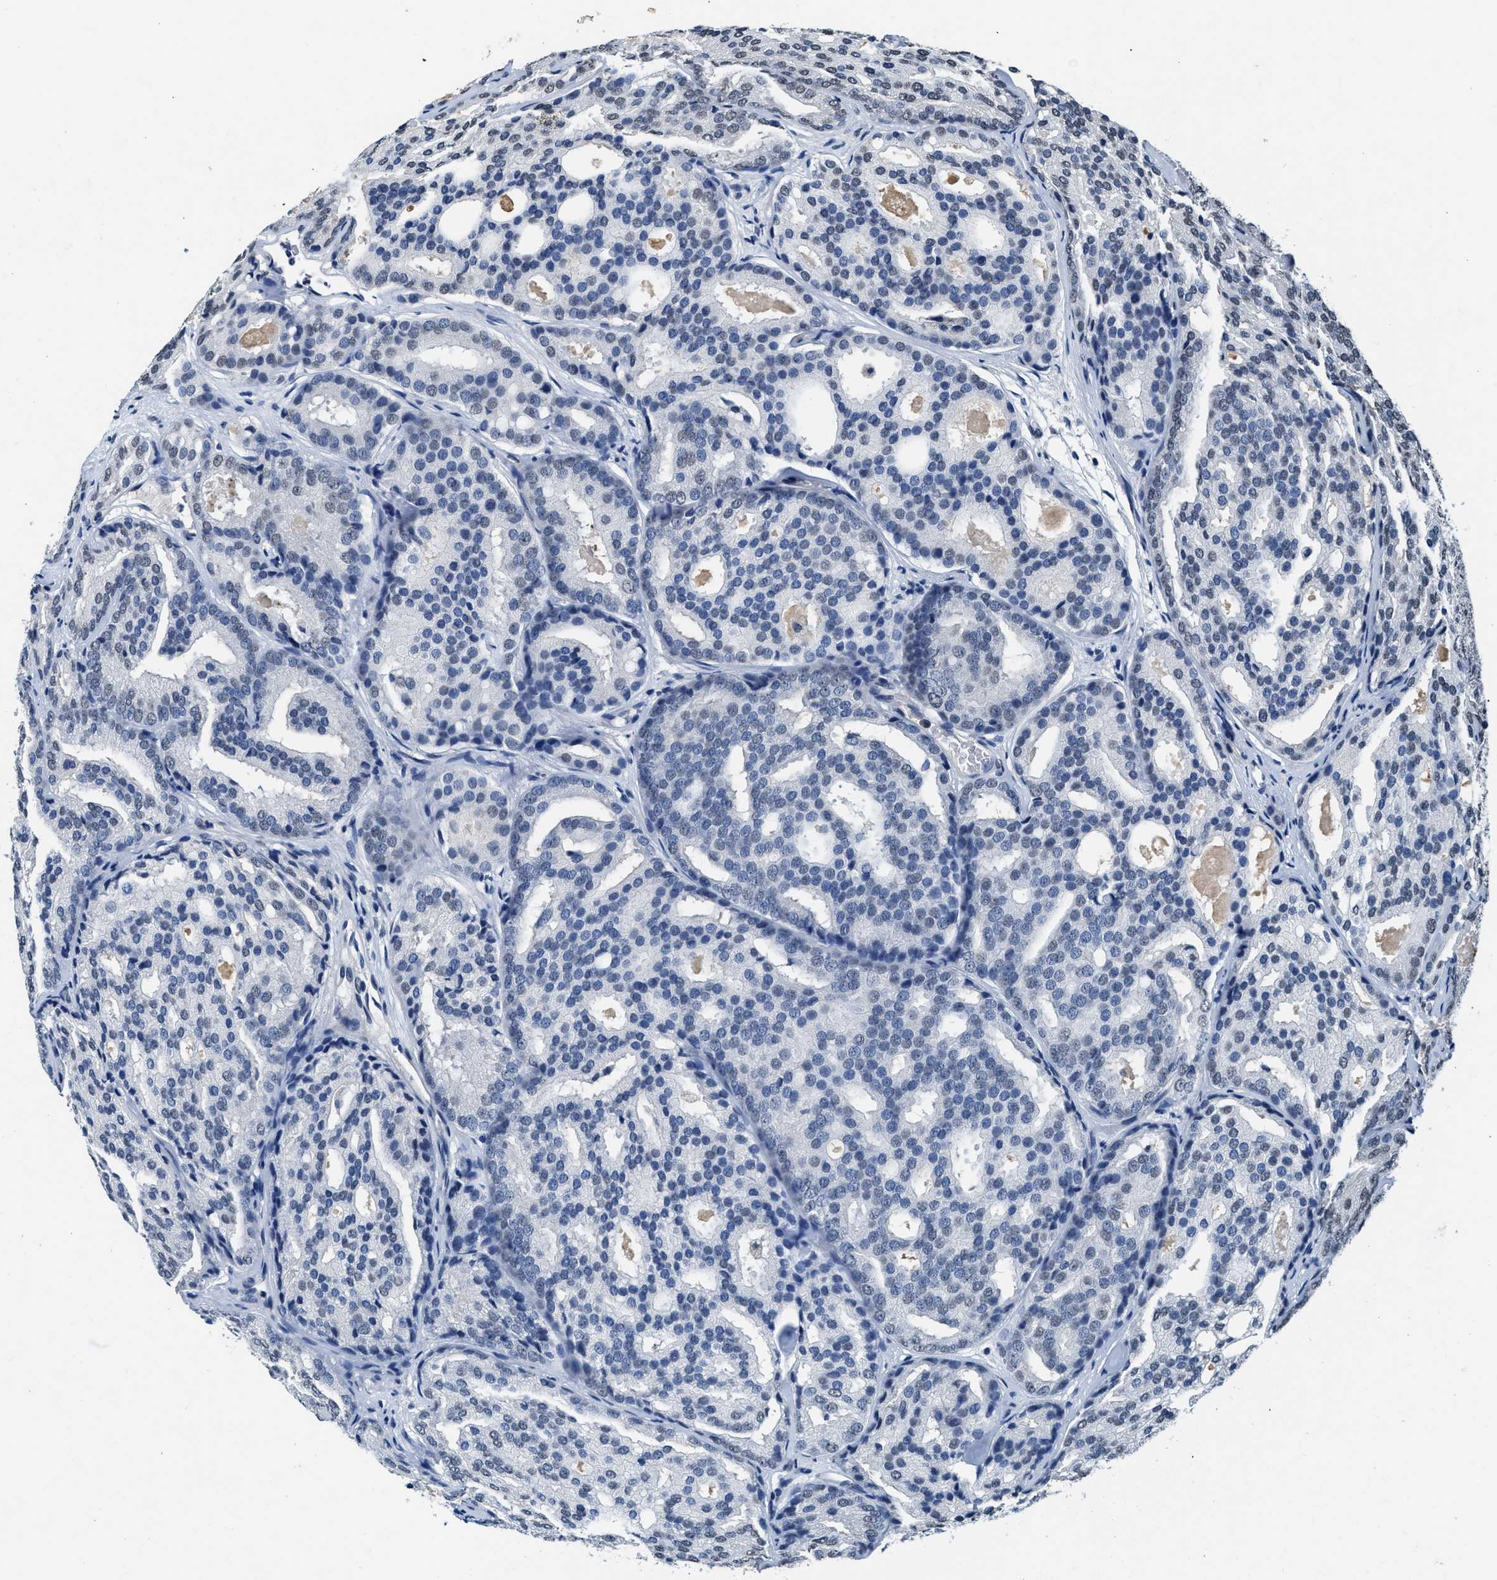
{"staining": {"intensity": "weak", "quantity": "<25%", "location": "nuclear"}, "tissue": "prostate cancer", "cell_type": "Tumor cells", "image_type": "cancer", "snomed": [{"axis": "morphology", "description": "Adenocarcinoma, High grade"}, {"axis": "topography", "description": "Prostate"}], "caption": "Human prostate adenocarcinoma (high-grade) stained for a protein using IHC reveals no staining in tumor cells.", "gene": "SUPT16H", "patient": {"sex": "male", "age": 64}}